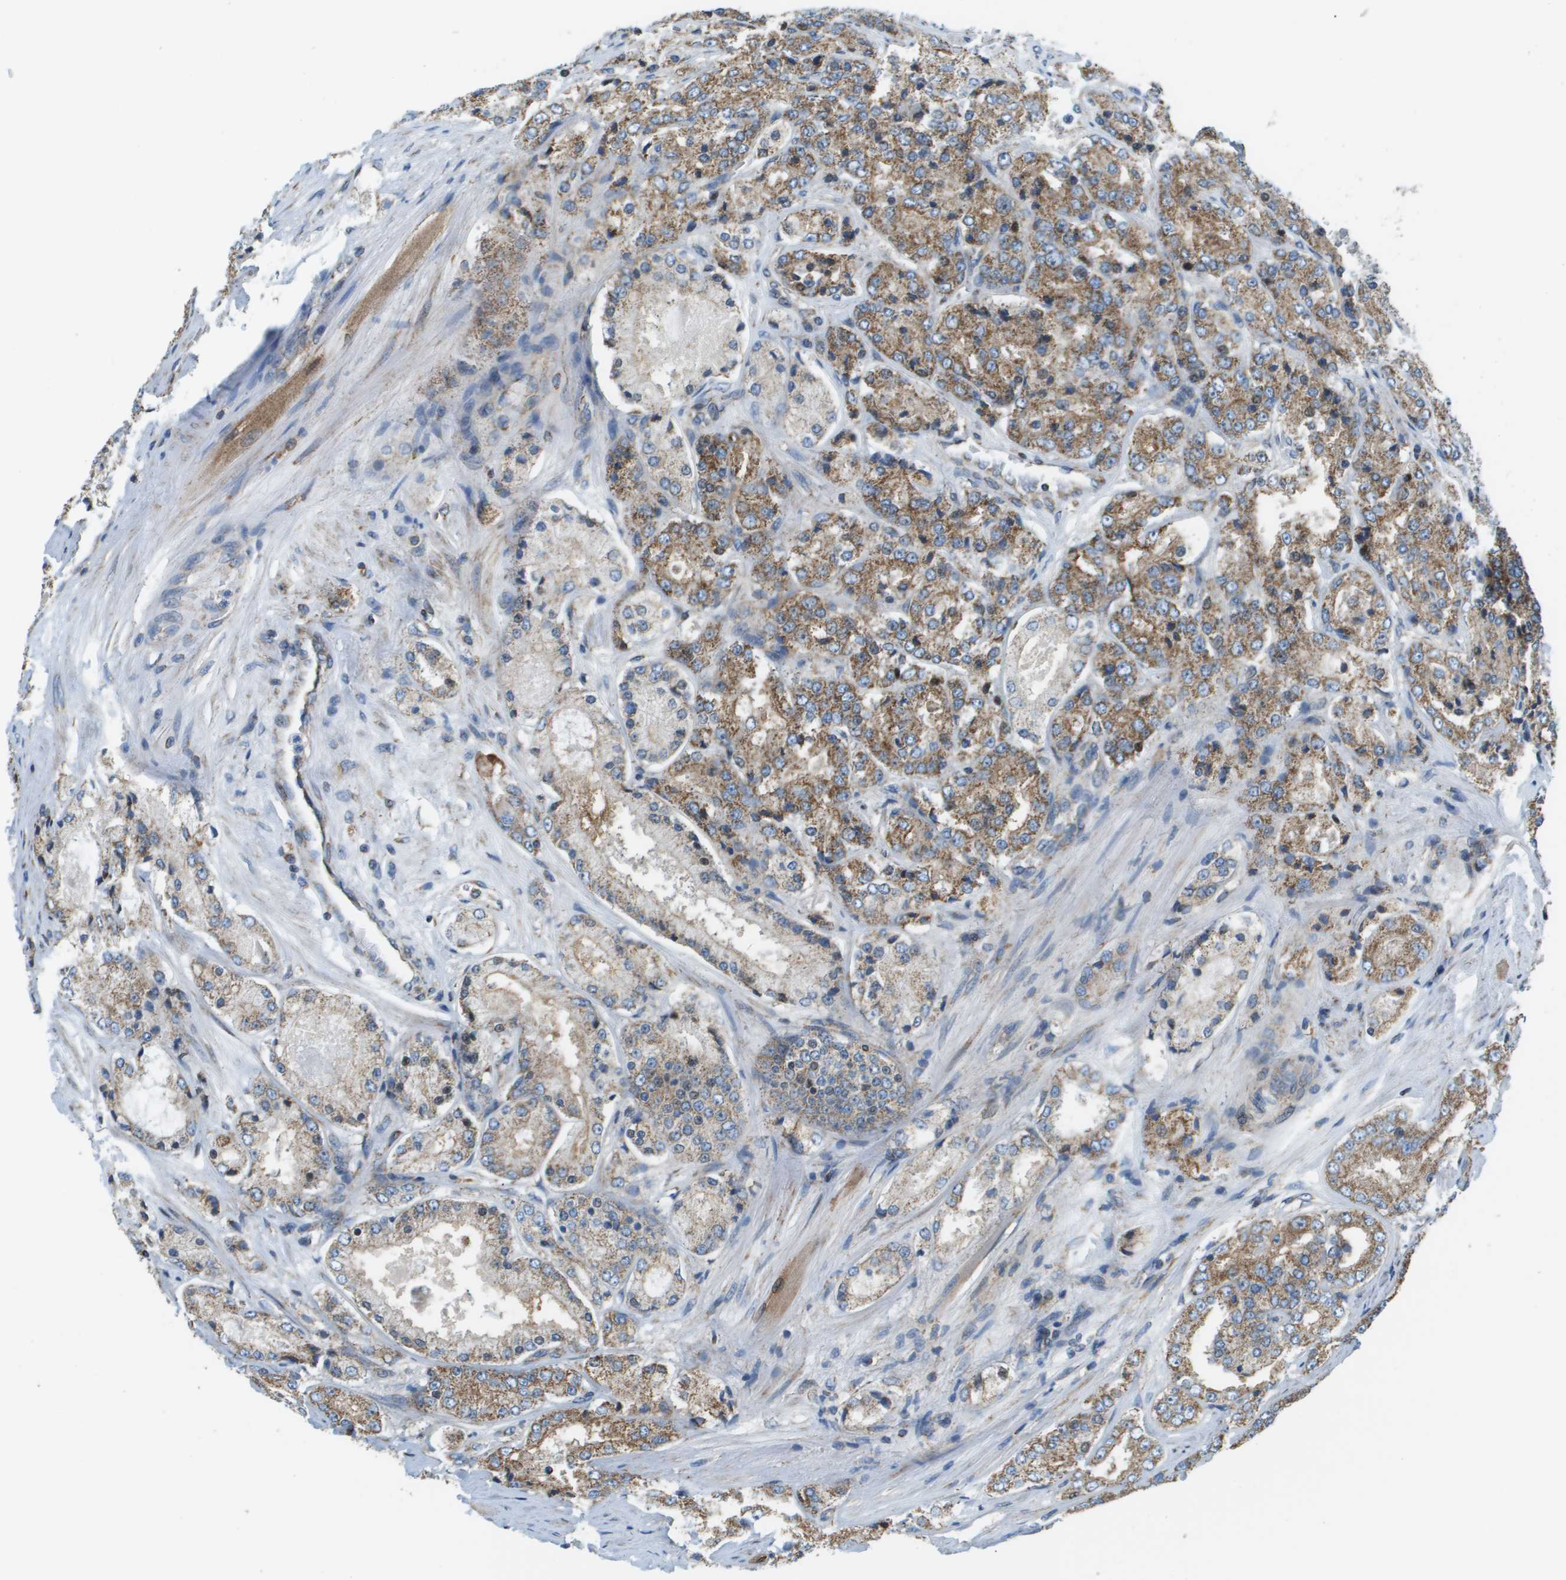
{"staining": {"intensity": "moderate", "quantity": ">75%", "location": "cytoplasmic/membranous"}, "tissue": "prostate cancer", "cell_type": "Tumor cells", "image_type": "cancer", "snomed": [{"axis": "morphology", "description": "Adenocarcinoma, High grade"}, {"axis": "topography", "description": "Prostate"}], "caption": "Protein analysis of high-grade adenocarcinoma (prostate) tissue displays moderate cytoplasmic/membranous expression in approximately >75% of tumor cells.", "gene": "TAOK3", "patient": {"sex": "male", "age": 65}}